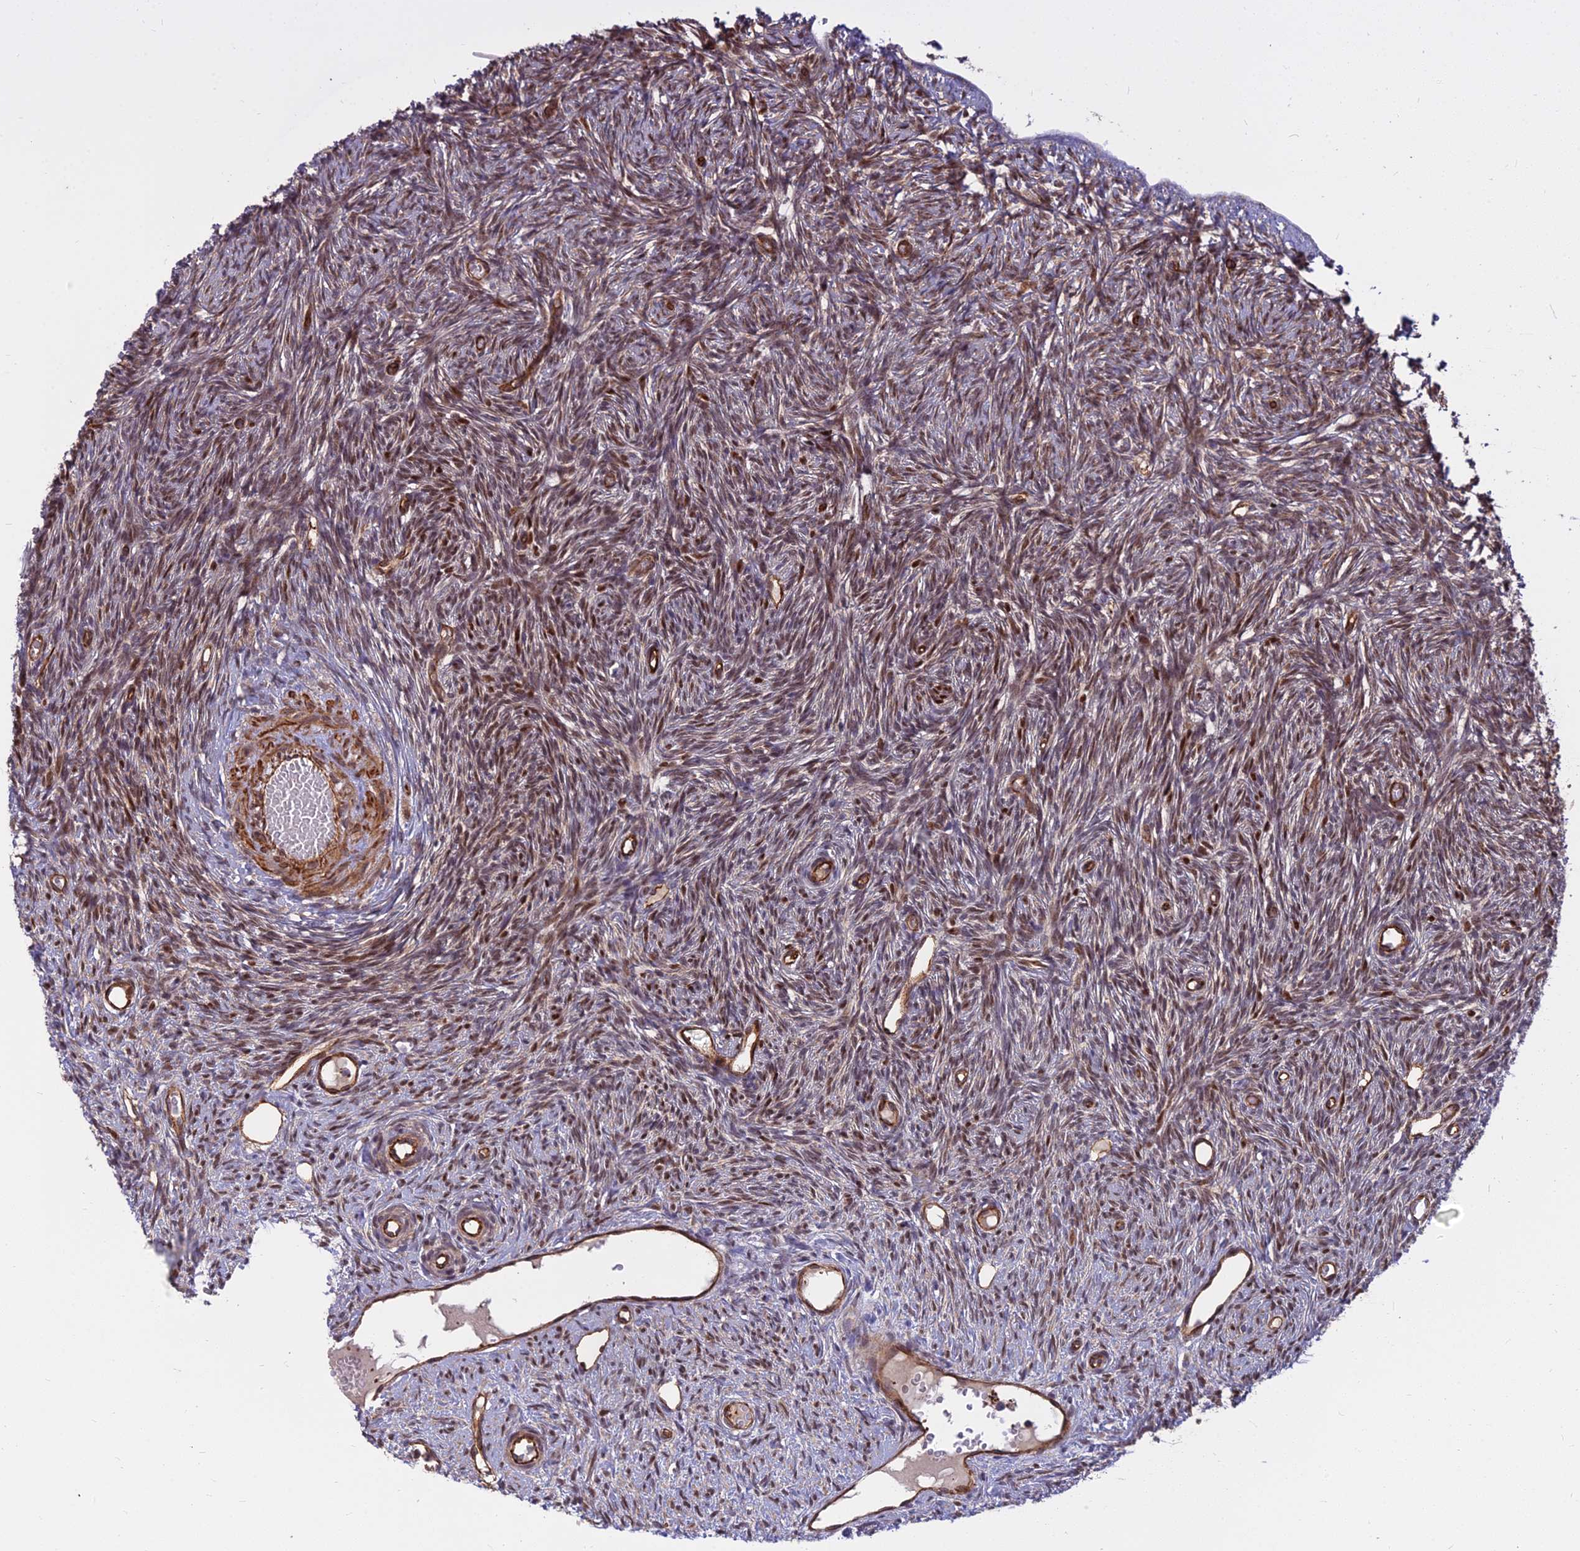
{"staining": {"intensity": "moderate", "quantity": ">75%", "location": "nuclear"}, "tissue": "ovary", "cell_type": "Ovarian stroma cells", "image_type": "normal", "snomed": [{"axis": "morphology", "description": "Normal tissue, NOS"}, {"axis": "topography", "description": "Ovary"}], "caption": "A micrograph of ovary stained for a protein reveals moderate nuclear brown staining in ovarian stroma cells. The protein of interest is shown in brown color, while the nuclei are stained blue.", "gene": "TCEA3", "patient": {"sex": "female", "age": 51}}